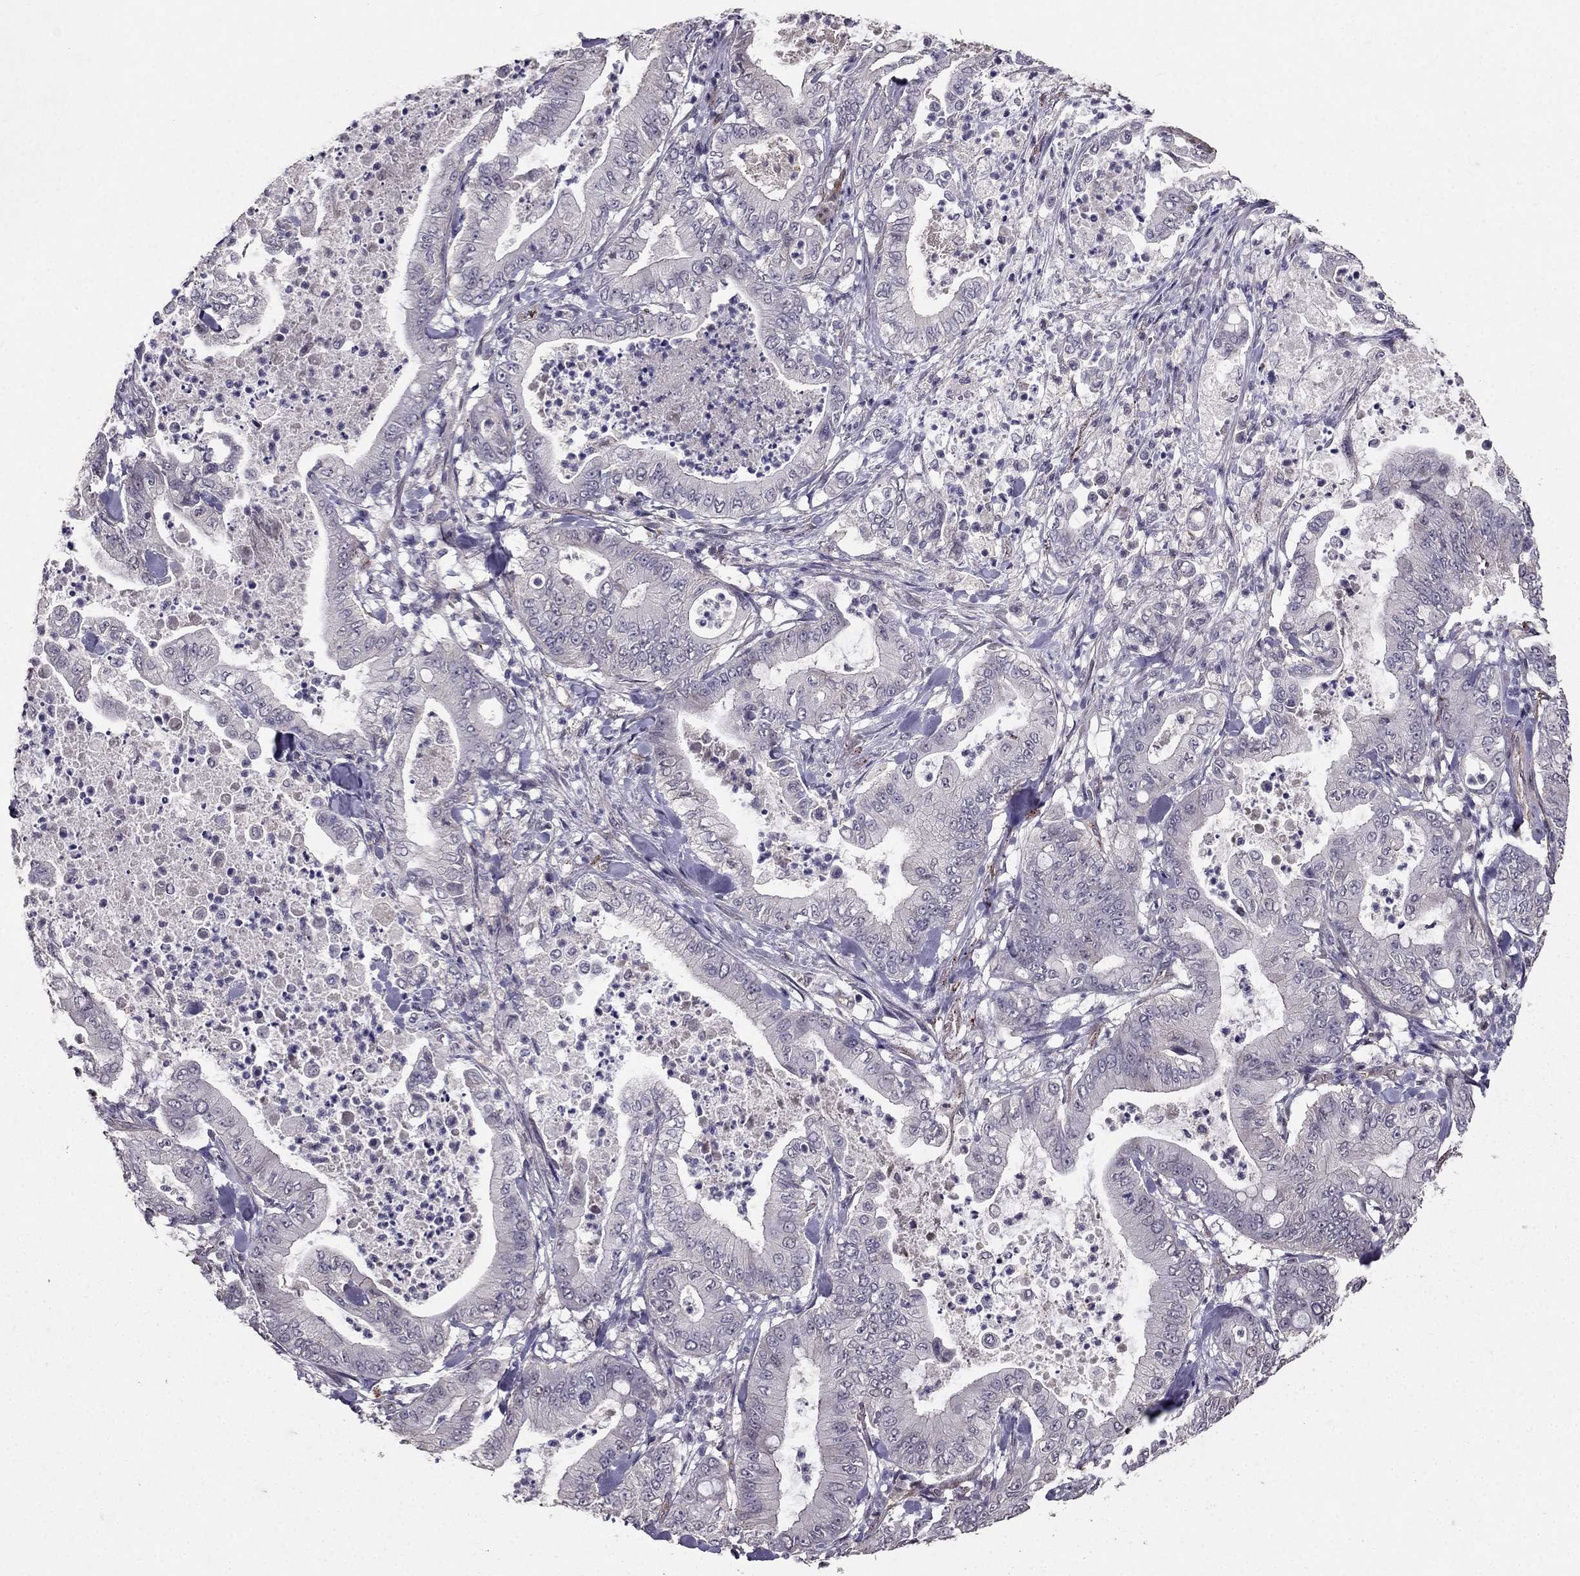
{"staining": {"intensity": "negative", "quantity": "none", "location": "none"}, "tissue": "pancreatic cancer", "cell_type": "Tumor cells", "image_type": "cancer", "snomed": [{"axis": "morphology", "description": "Adenocarcinoma, NOS"}, {"axis": "topography", "description": "Pancreas"}], "caption": "DAB immunohistochemical staining of human adenocarcinoma (pancreatic) shows no significant positivity in tumor cells.", "gene": "RASIP1", "patient": {"sex": "male", "age": 71}}